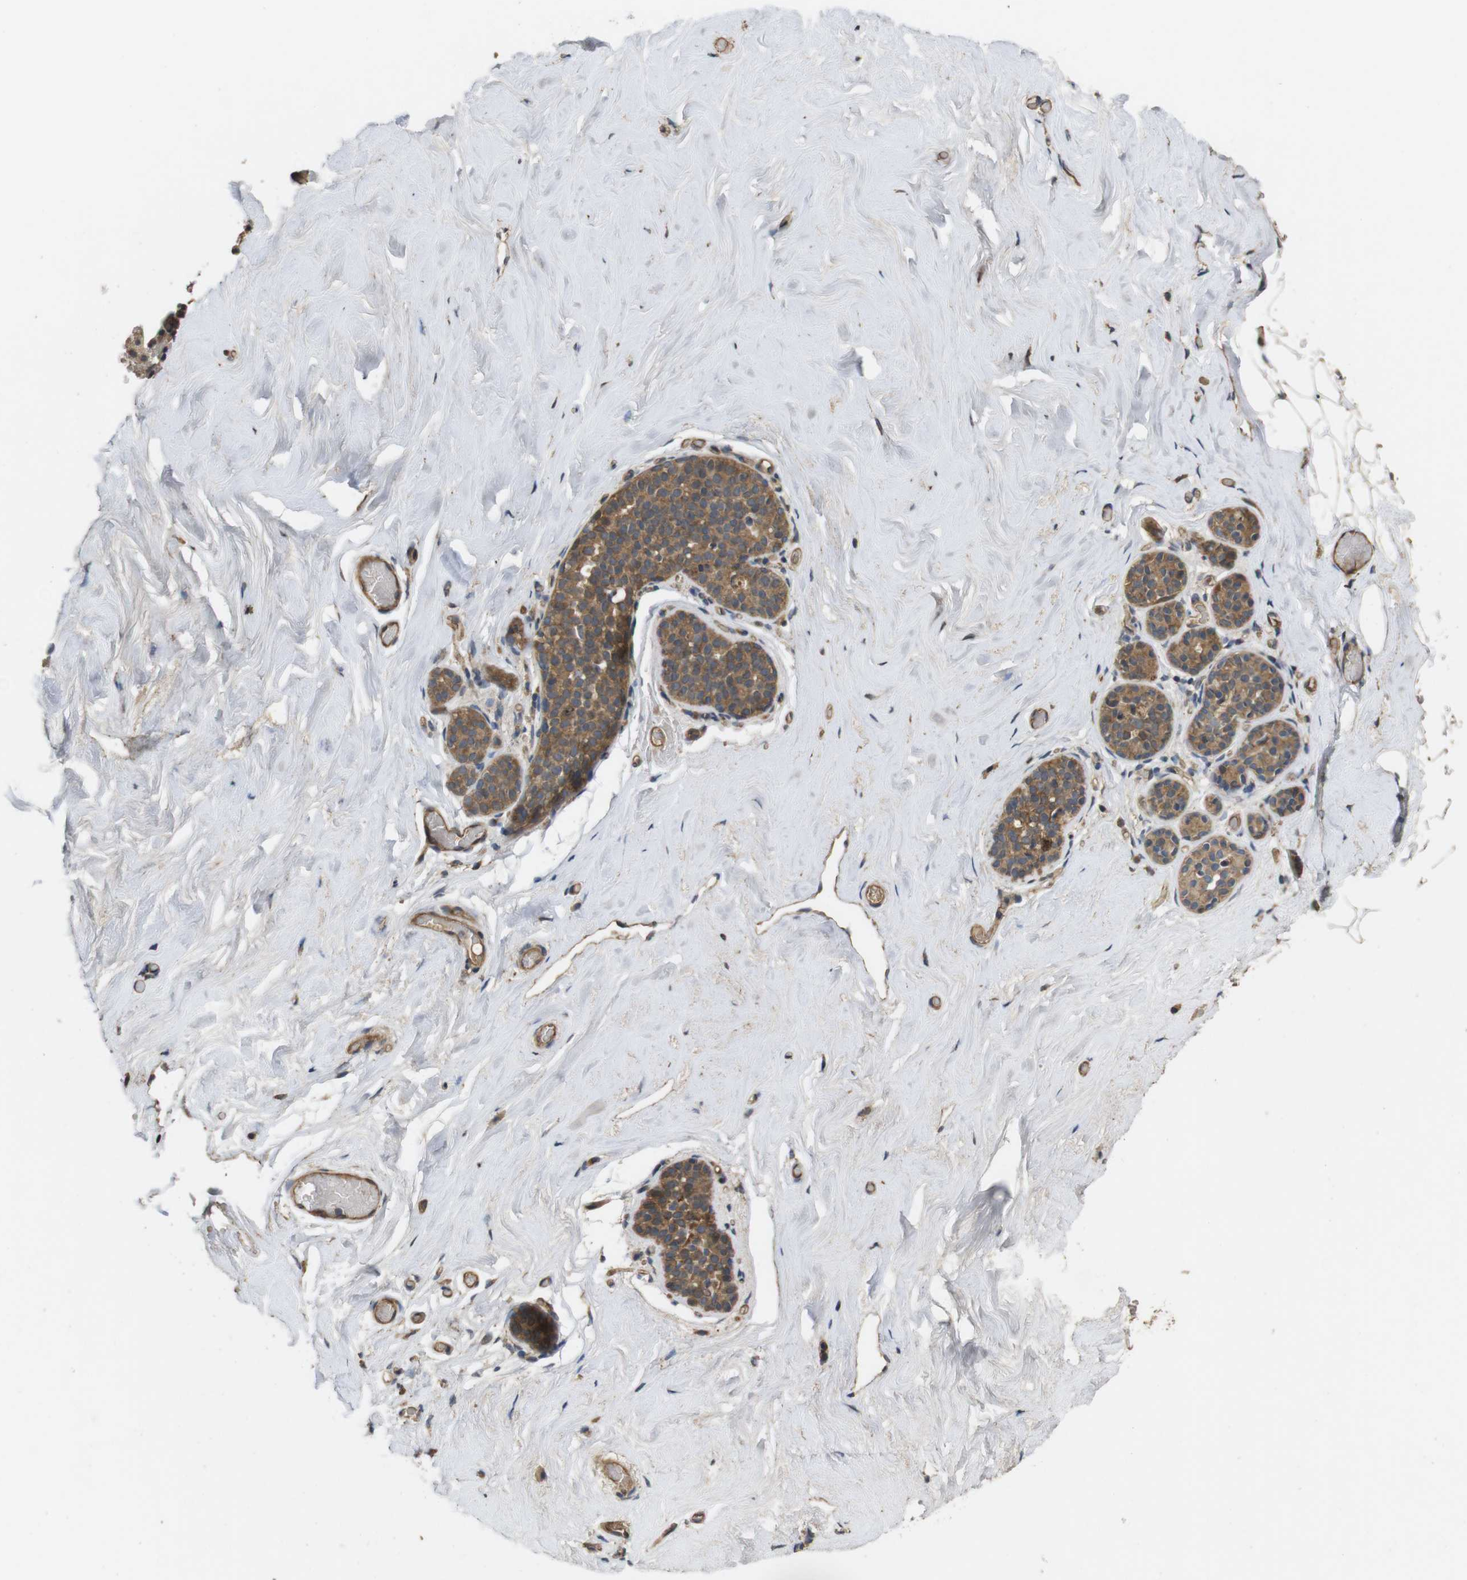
{"staining": {"intensity": "moderate", "quantity": ">75%", "location": "cytoplasmic/membranous"}, "tissue": "breast", "cell_type": "Adipocytes", "image_type": "normal", "snomed": [{"axis": "morphology", "description": "Normal tissue, NOS"}, {"axis": "topography", "description": "Breast"}], "caption": "About >75% of adipocytes in benign human breast demonstrate moderate cytoplasmic/membranous protein staining as visualized by brown immunohistochemical staining.", "gene": "PCDHB10", "patient": {"sex": "female", "age": 75}}